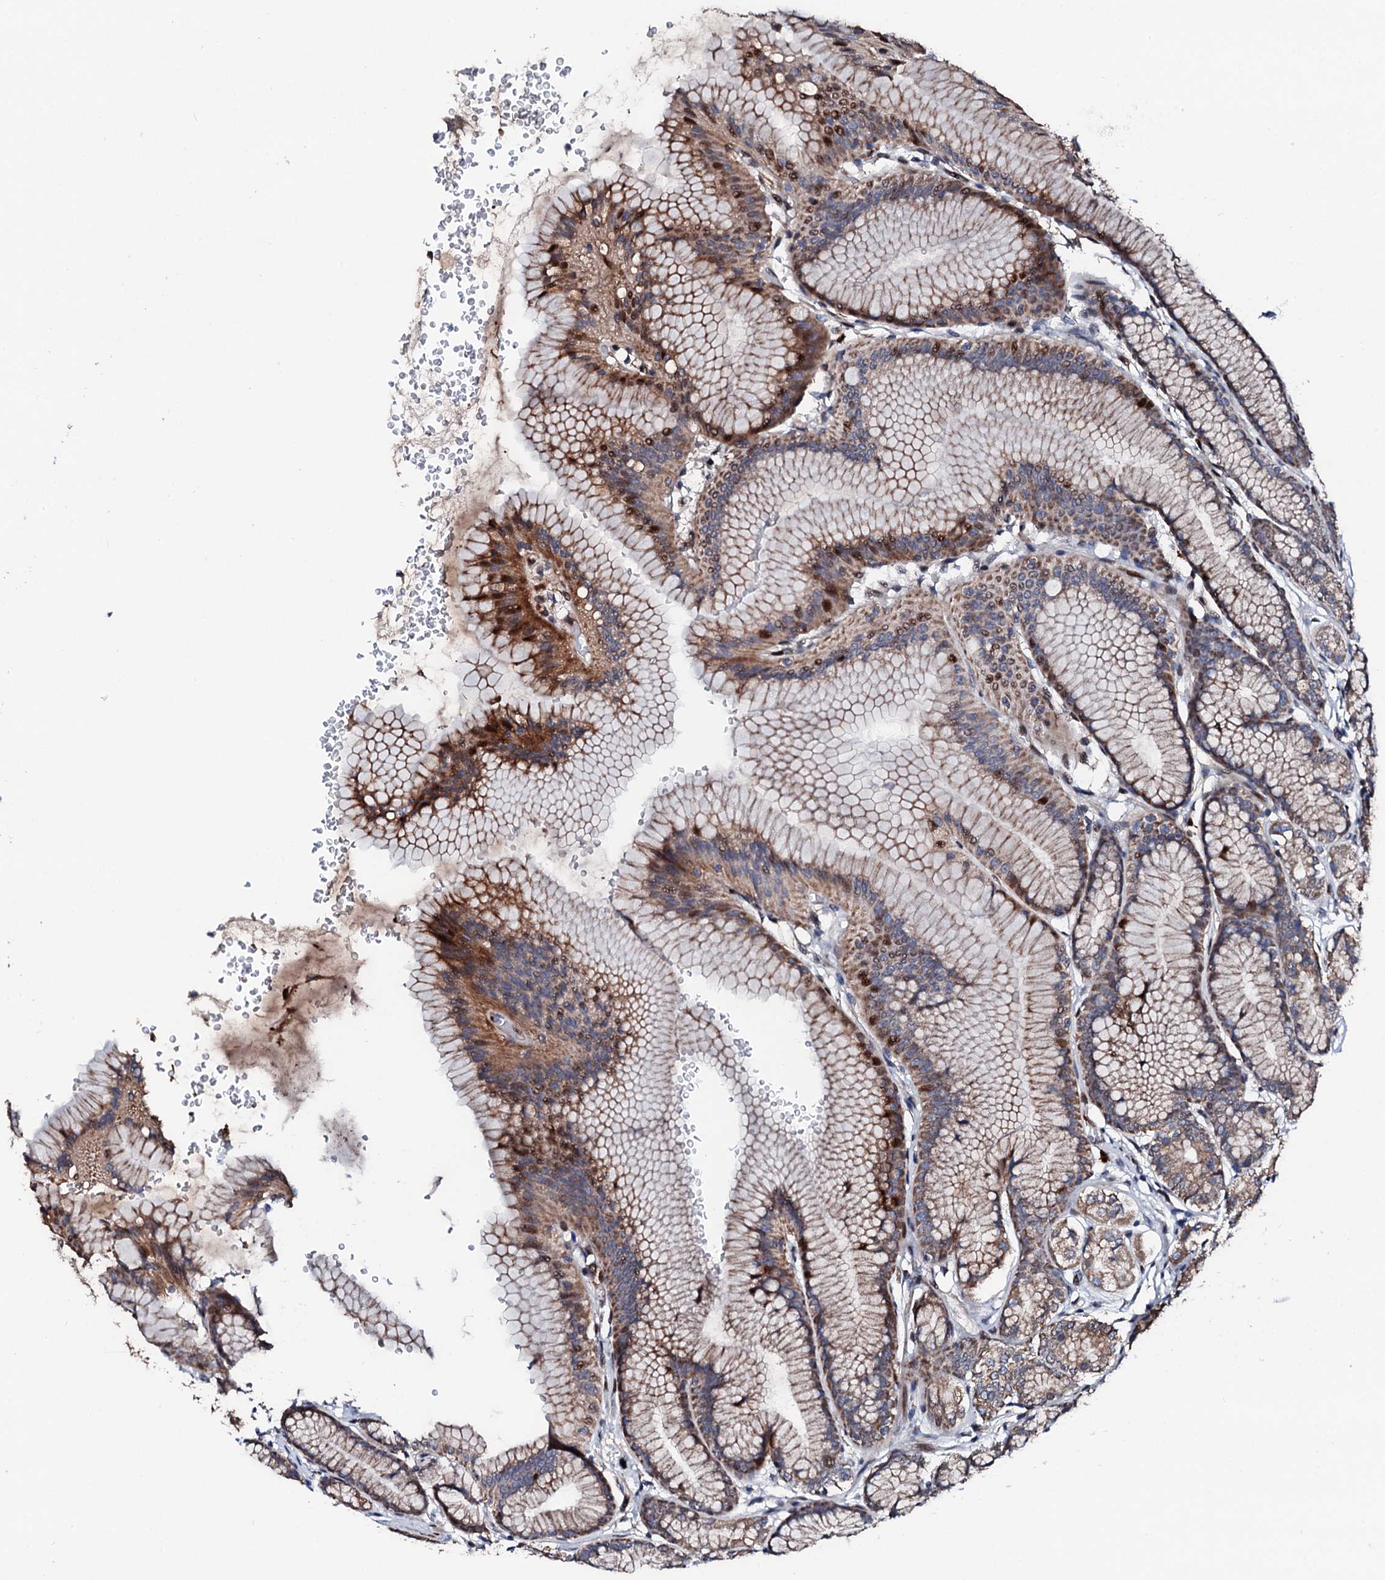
{"staining": {"intensity": "moderate", "quantity": ">75%", "location": "cytoplasmic/membranous,nuclear"}, "tissue": "stomach", "cell_type": "Glandular cells", "image_type": "normal", "snomed": [{"axis": "morphology", "description": "Normal tissue, NOS"}, {"axis": "morphology", "description": "Adenocarcinoma, NOS"}, {"axis": "morphology", "description": "Adenocarcinoma, High grade"}, {"axis": "topography", "description": "Stomach, upper"}, {"axis": "topography", "description": "Stomach"}], "caption": "Immunohistochemical staining of normal stomach exhibits >75% levels of moderate cytoplasmic/membranous,nuclear protein staining in about >75% of glandular cells. (DAB (3,3'-diaminobenzidine) IHC with brightfield microscopy, high magnification).", "gene": "KIF18A", "patient": {"sex": "female", "age": 65}}